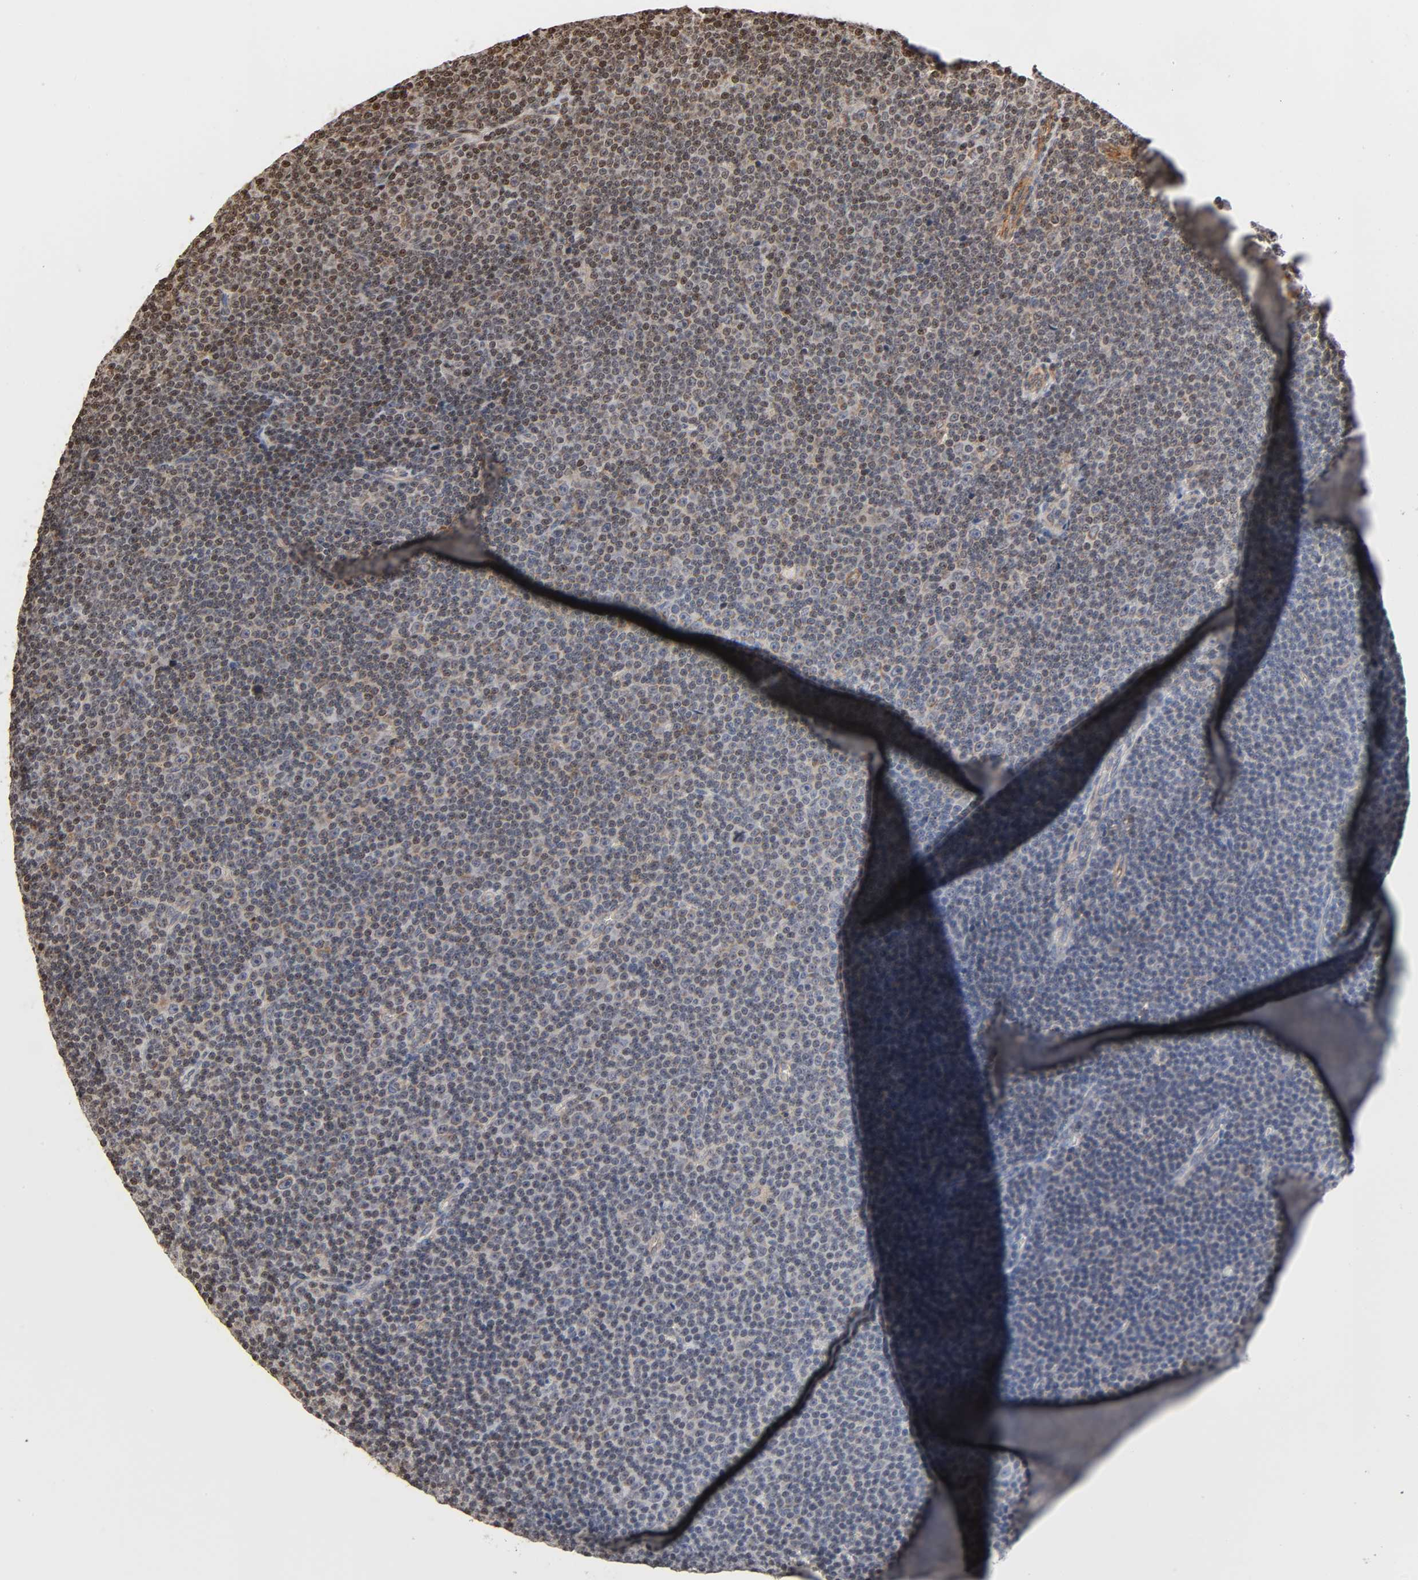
{"staining": {"intensity": "weak", "quantity": "<25%", "location": "cytoplasmic/membranous"}, "tissue": "lymphoma", "cell_type": "Tumor cells", "image_type": "cancer", "snomed": [{"axis": "morphology", "description": "Malignant lymphoma, non-Hodgkin's type, Low grade"}, {"axis": "topography", "description": "Lymph node"}], "caption": "High power microscopy image of an IHC histopathology image of malignant lymphoma, non-Hodgkin's type (low-grade), revealing no significant positivity in tumor cells. Brightfield microscopy of immunohistochemistry stained with DAB (3,3'-diaminobenzidine) (brown) and hematoxylin (blue), captured at high magnification.", "gene": "ITGAV", "patient": {"sex": "female", "age": 67}}